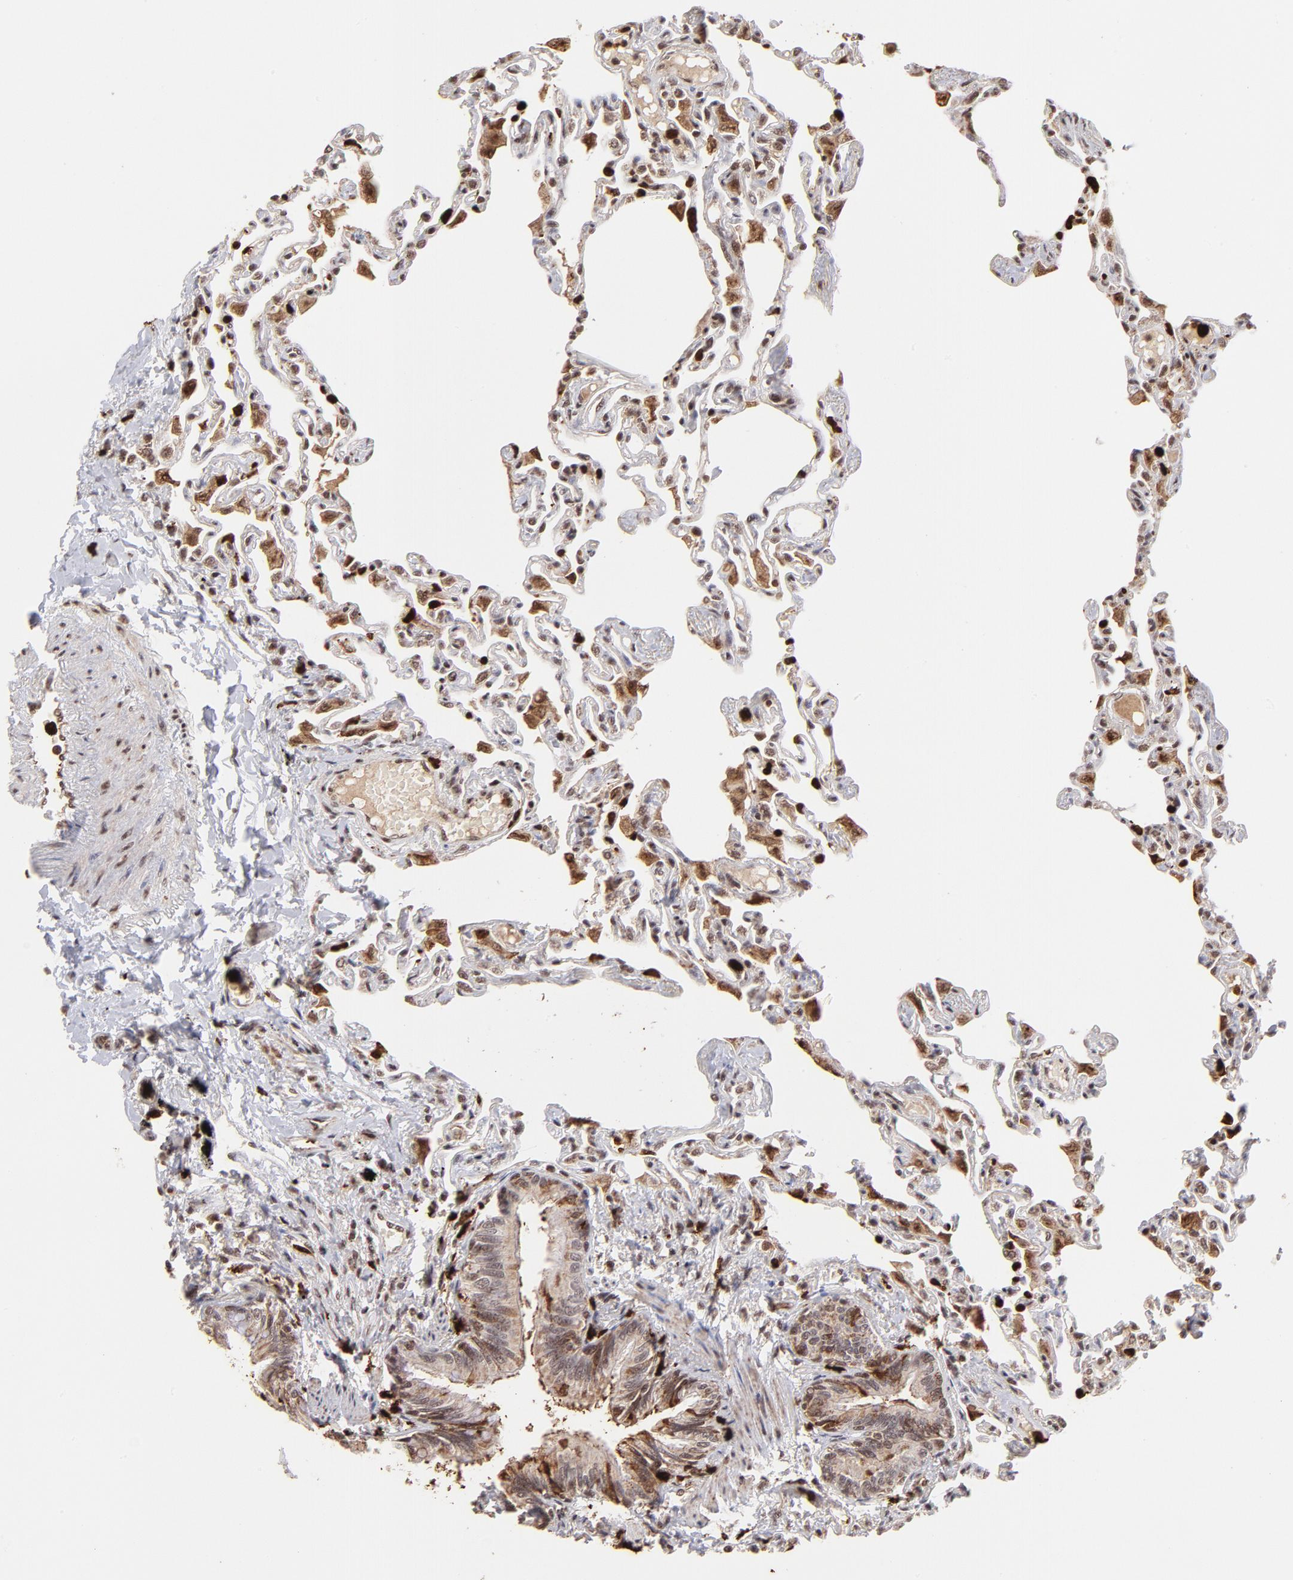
{"staining": {"intensity": "moderate", "quantity": ">75%", "location": "cytoplasmic/membranous,nuclear"}, "tissue": "lung", "cell_type": "Alveolar cells", "image_type": "normal", "snomed": [{"axis": "morphology", "description": "Normal tissue, NOS"}, {"axis": "topography", "description": "Lung"}], "caption": "This micrograph exhibits IHC staining of benign human lung, with medium moderate cytoplasmic/membranous,nuclear expression in approximately >75% of alveolar cells.", "gene": "ZFX", "patient": {"sex": "female", "age": 49}}